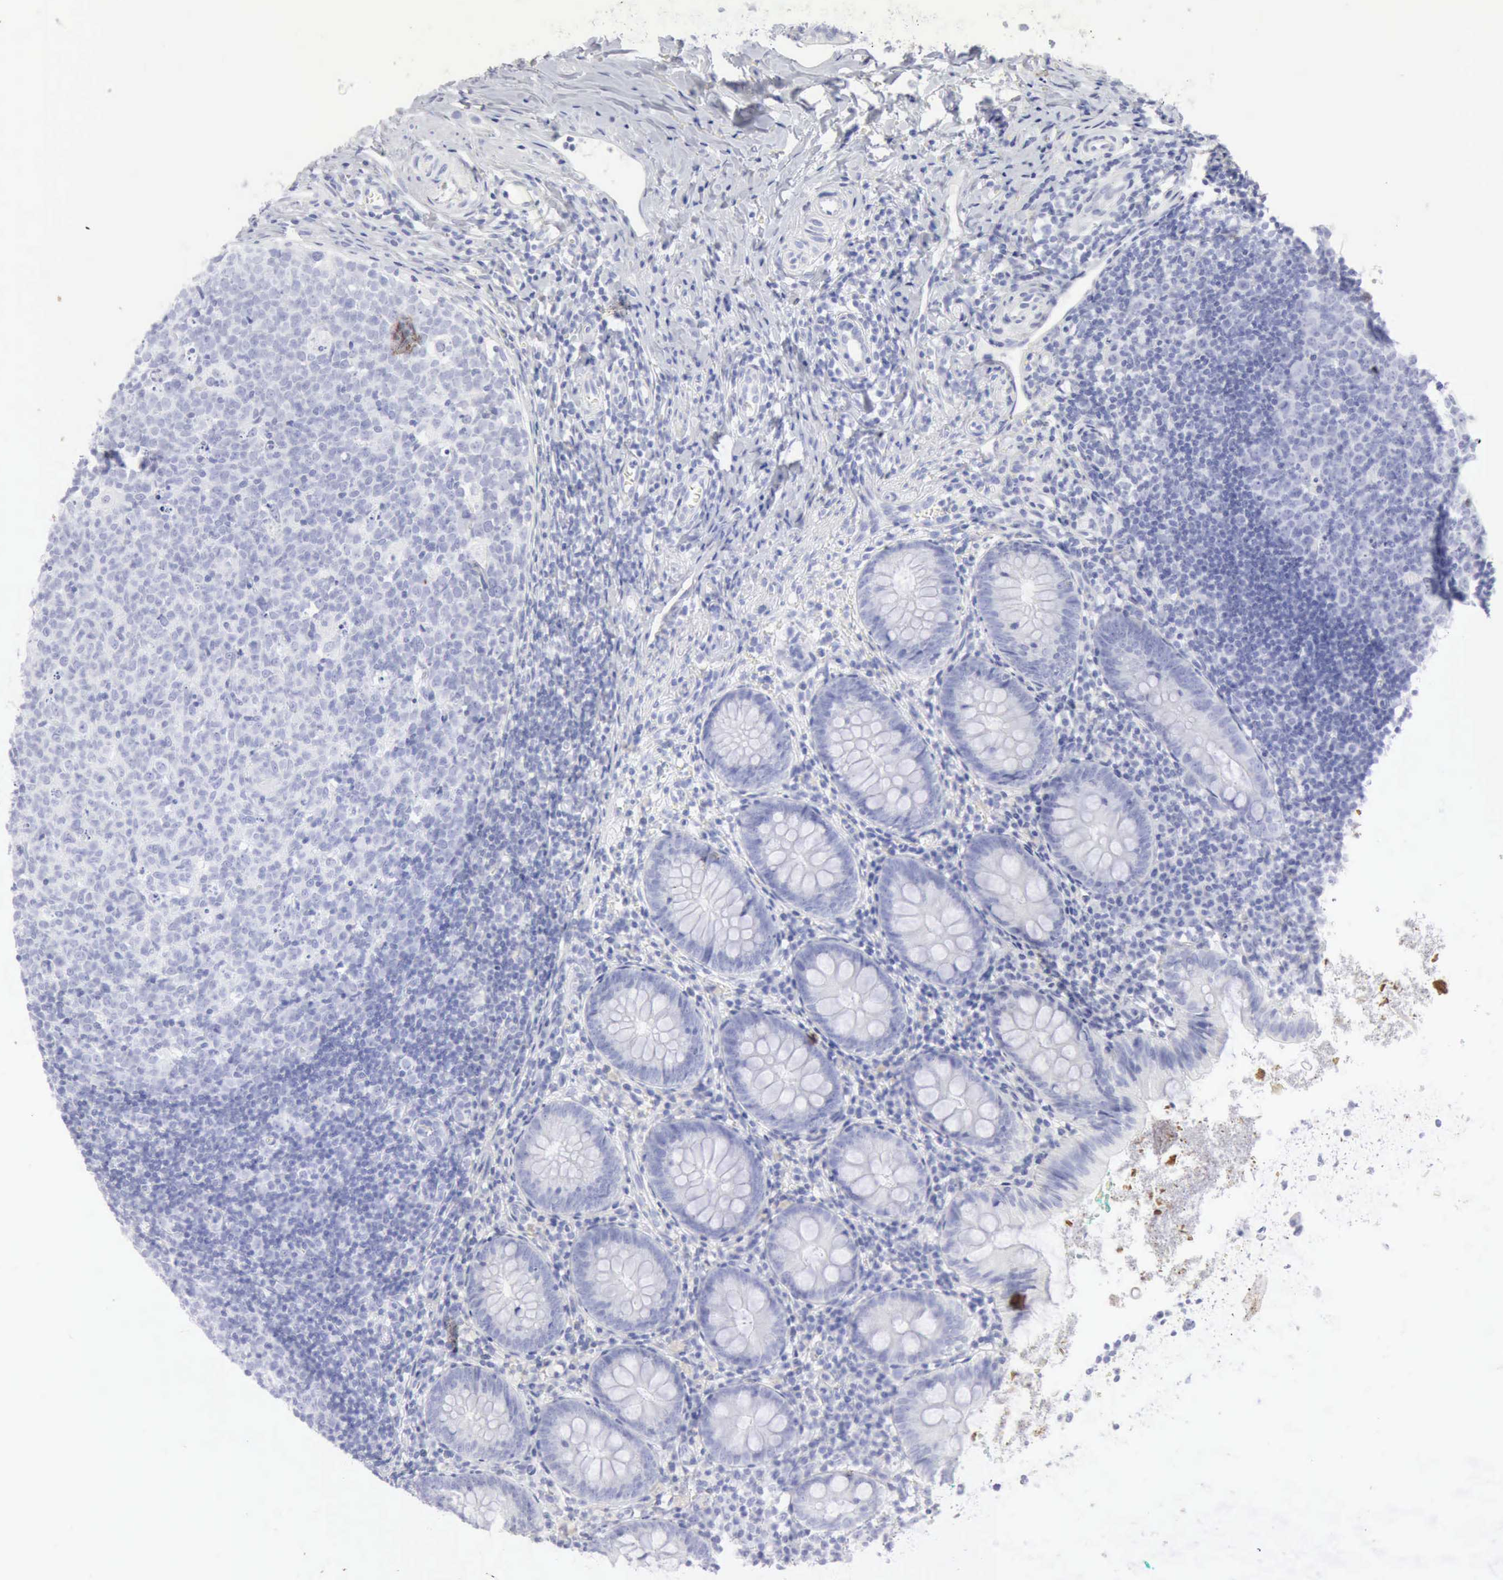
{"staining": {"intensity": "negative", "quantity": "none", "location": "none"}, "tissue": "appendix", "cell_type": "Glandular cells", "image_type": "normal", "snomed": [{"axis": "morphology", "description": "Normal tissue, NOS"}, {"axis": "topography", "description": "Appendix"}], "caption": "This is an IHC photomicrograph of unremarkable appendix. There is no positivity in glandular cells.", "gene": "KRT5", "patient": {"sex": "female", "age": 9}}